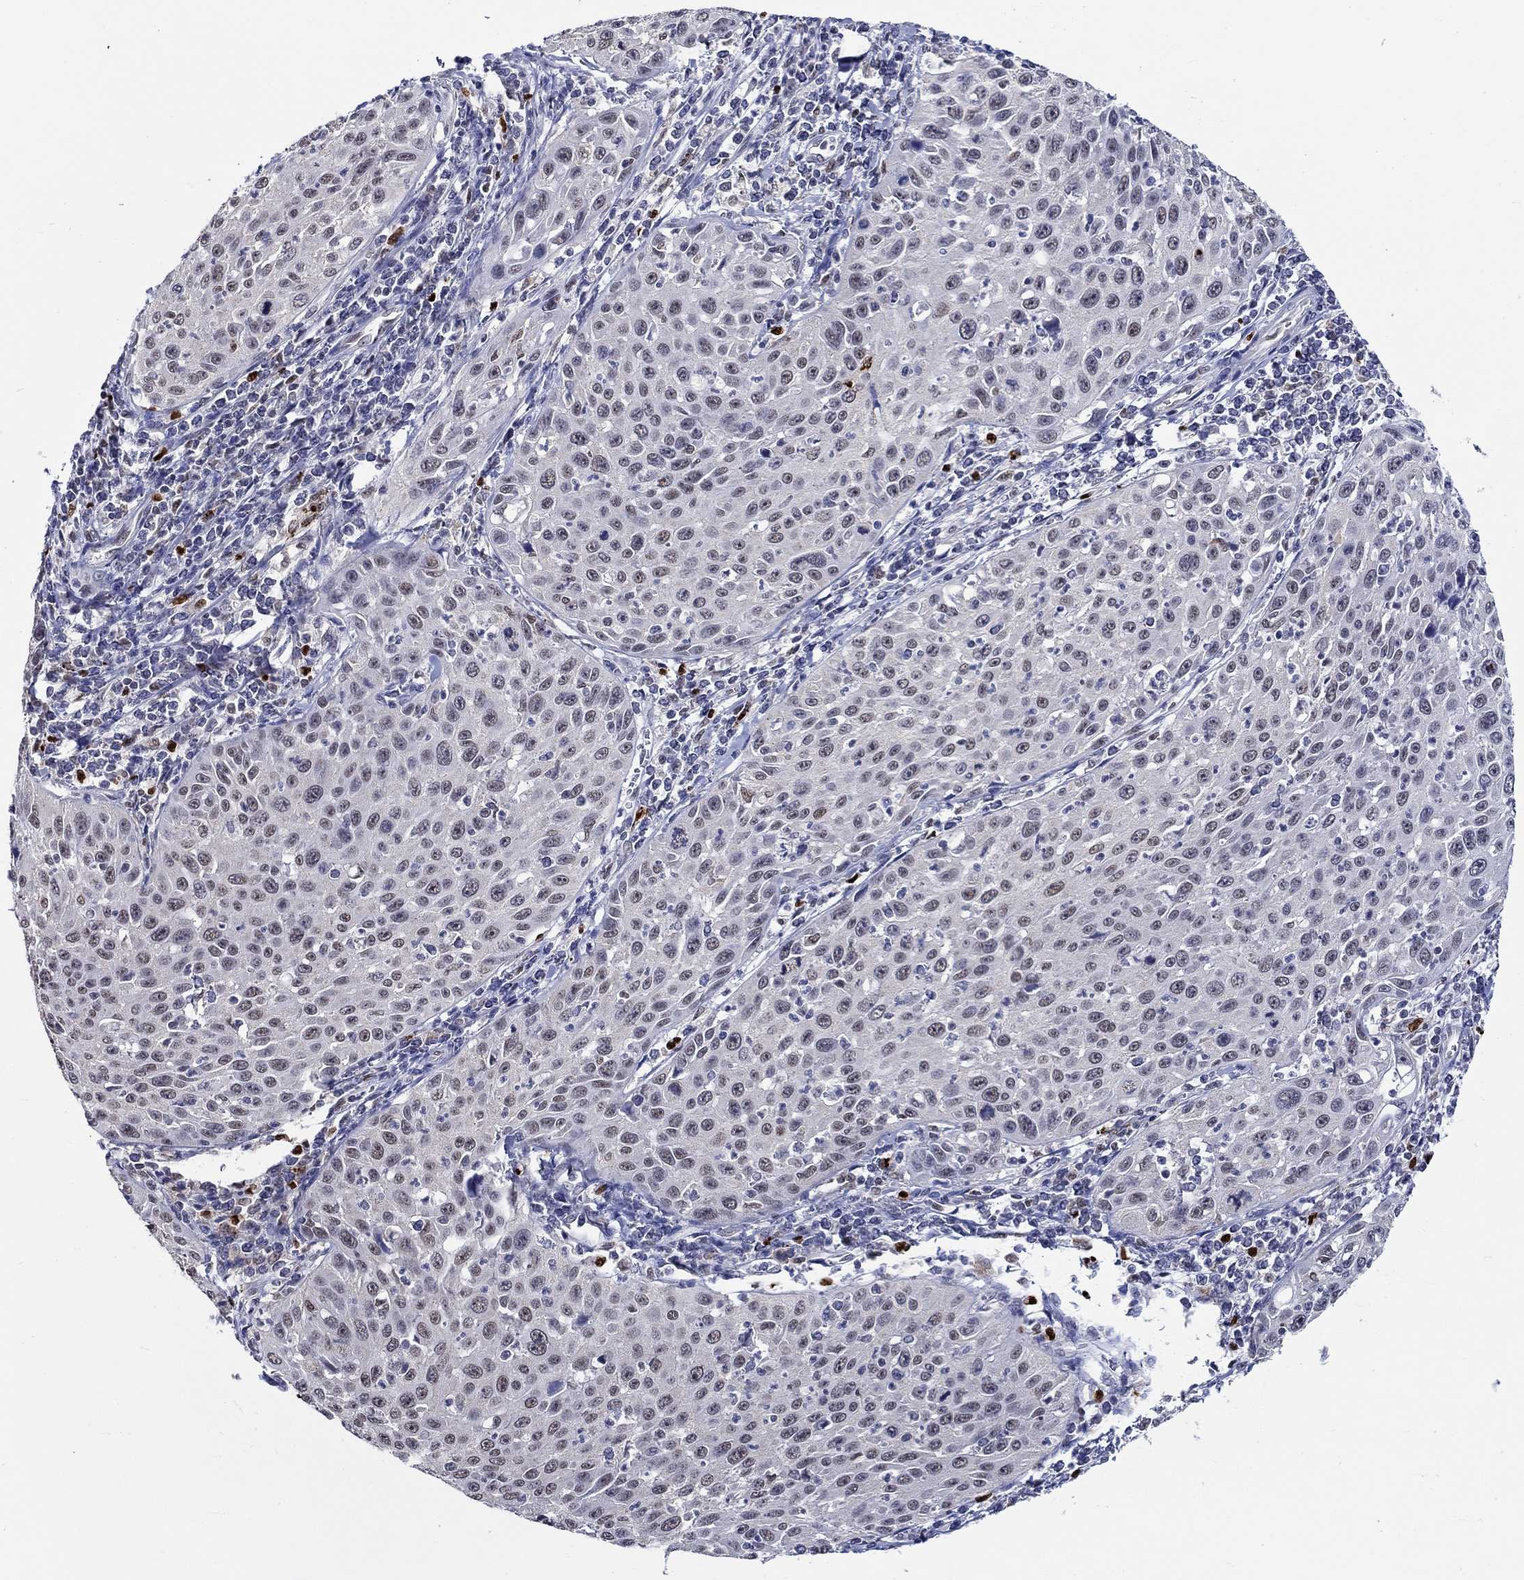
{"staining": {"intensity": "negative", "quantity": "none", "location": "none"}, "tissue": "cervical cancer", "cell_type": "Tumor cells", "image_type": "cancer", "snomed": [{"axis": "morphology", "description": "Squamous cell carcinoma, NOS"}, {"axis": "topography", "description": "Cervix"}], "caption": "A histopathology image of squamous cell carcinoma (cervical) stained for a protein displays no brown staining in tumor cells. (DAB (3,3'-diaminobenzidine) immunohistochemistry (IHC) with hematoxylin counter stain).", "gene": "GATA2", "patient": {"sex": "female", "age": 26}}